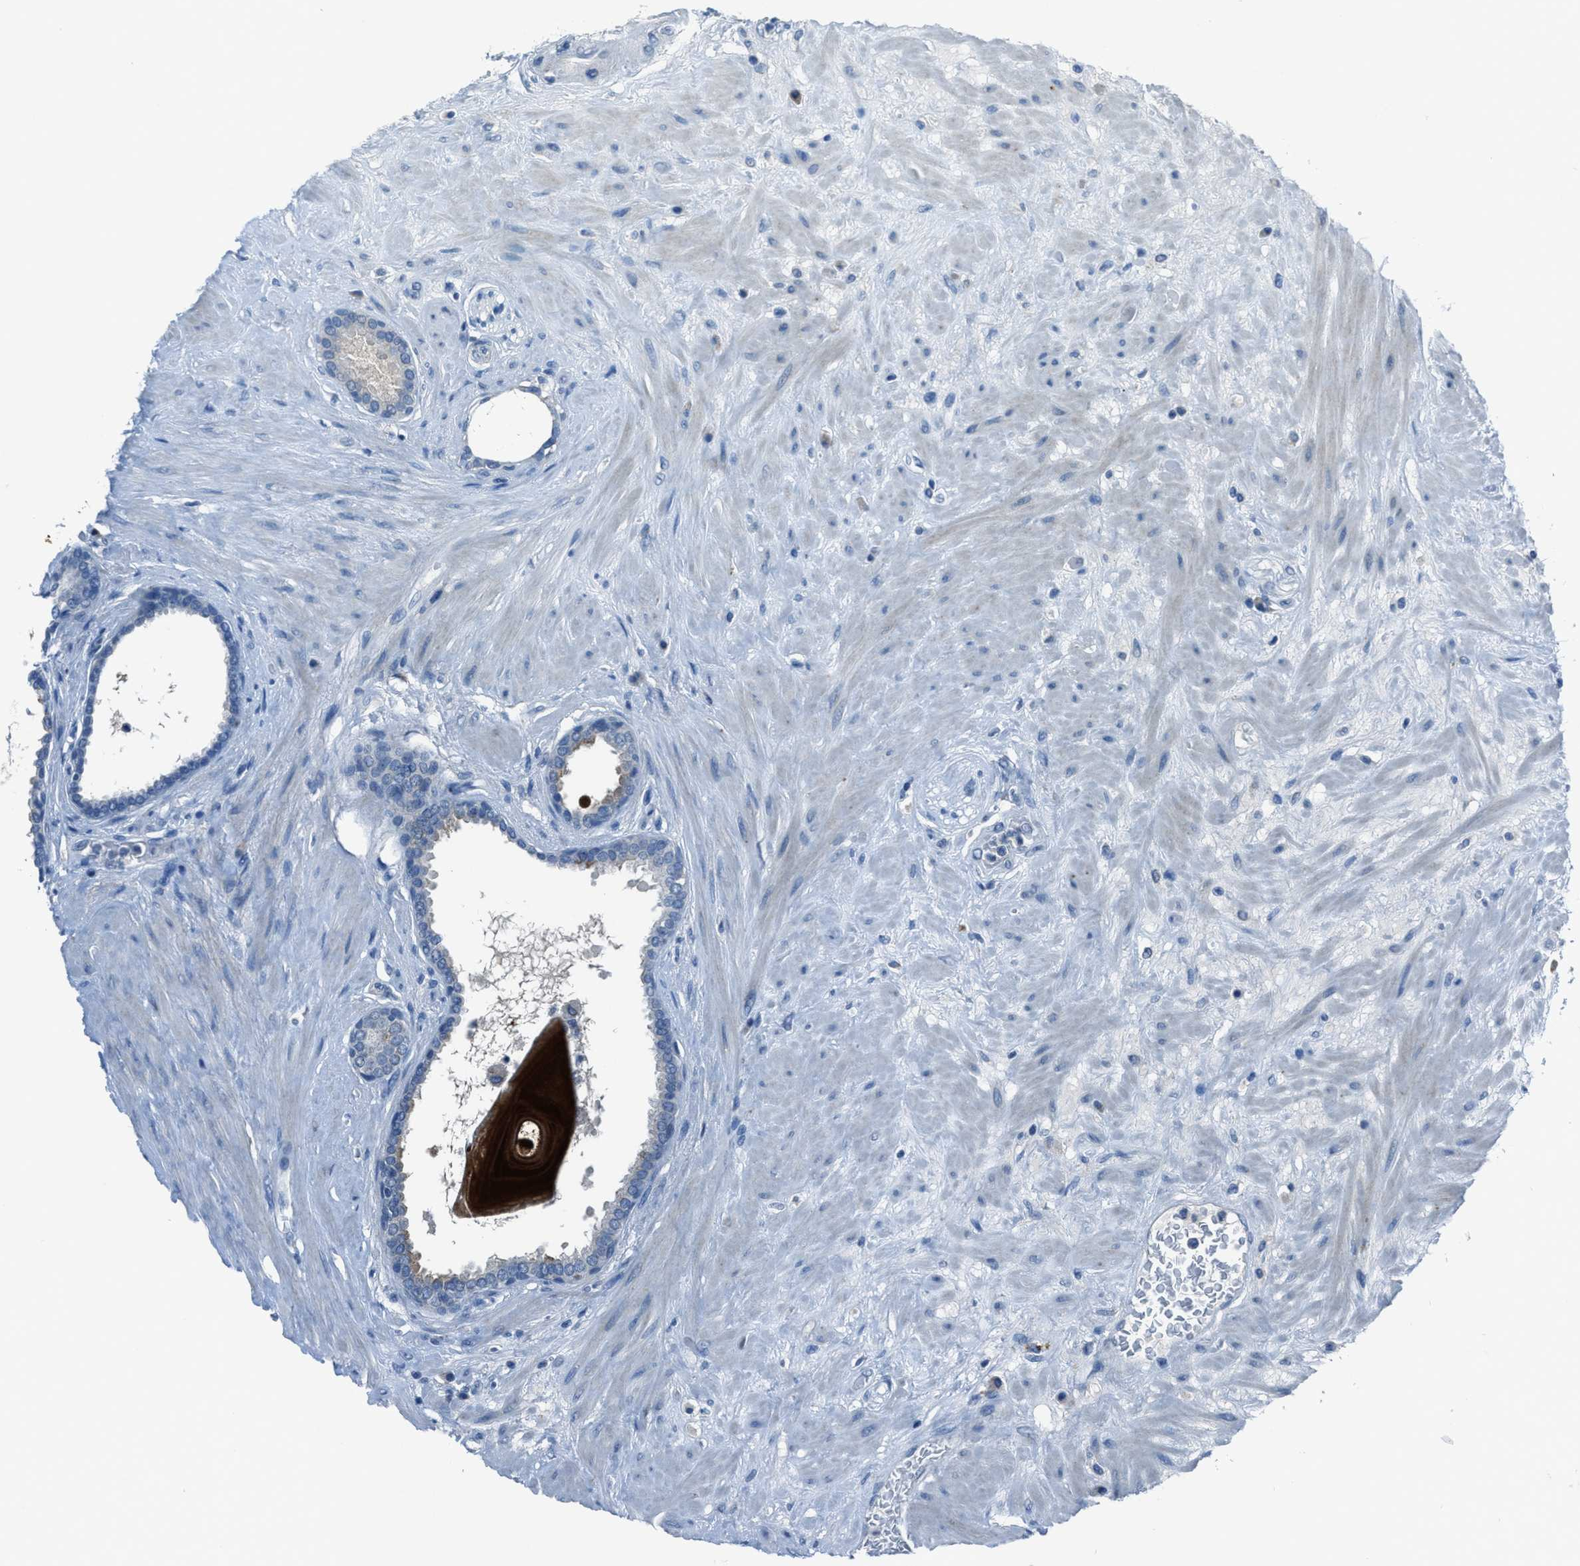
{"staining": {"intensity": "moderate", "quantity": "<25%", "location": "cytoplasmic/membranous"}, "tissue": "seminal vesicle", "cell_type": "Glandular cells", "image_type": "normal", "snomed": [{"axis": "morphology", "description": "Normal tissue, NOS"}, {"axis": "topography", "description": "Seminal veicle"}], "caption": "Immunohistochemistry image of benign seminal vesicle: human seminal vesicle stained using immunohistochemistry (IHC) exhibits low levels of moderate protein expression localized specifically in the cytoplasmic/membranous of glandular cells, appearing as a cytoplasmic/membranous brown color.", "gene": "ADAM2", "patient": {"sex": "male", "age": 61}}